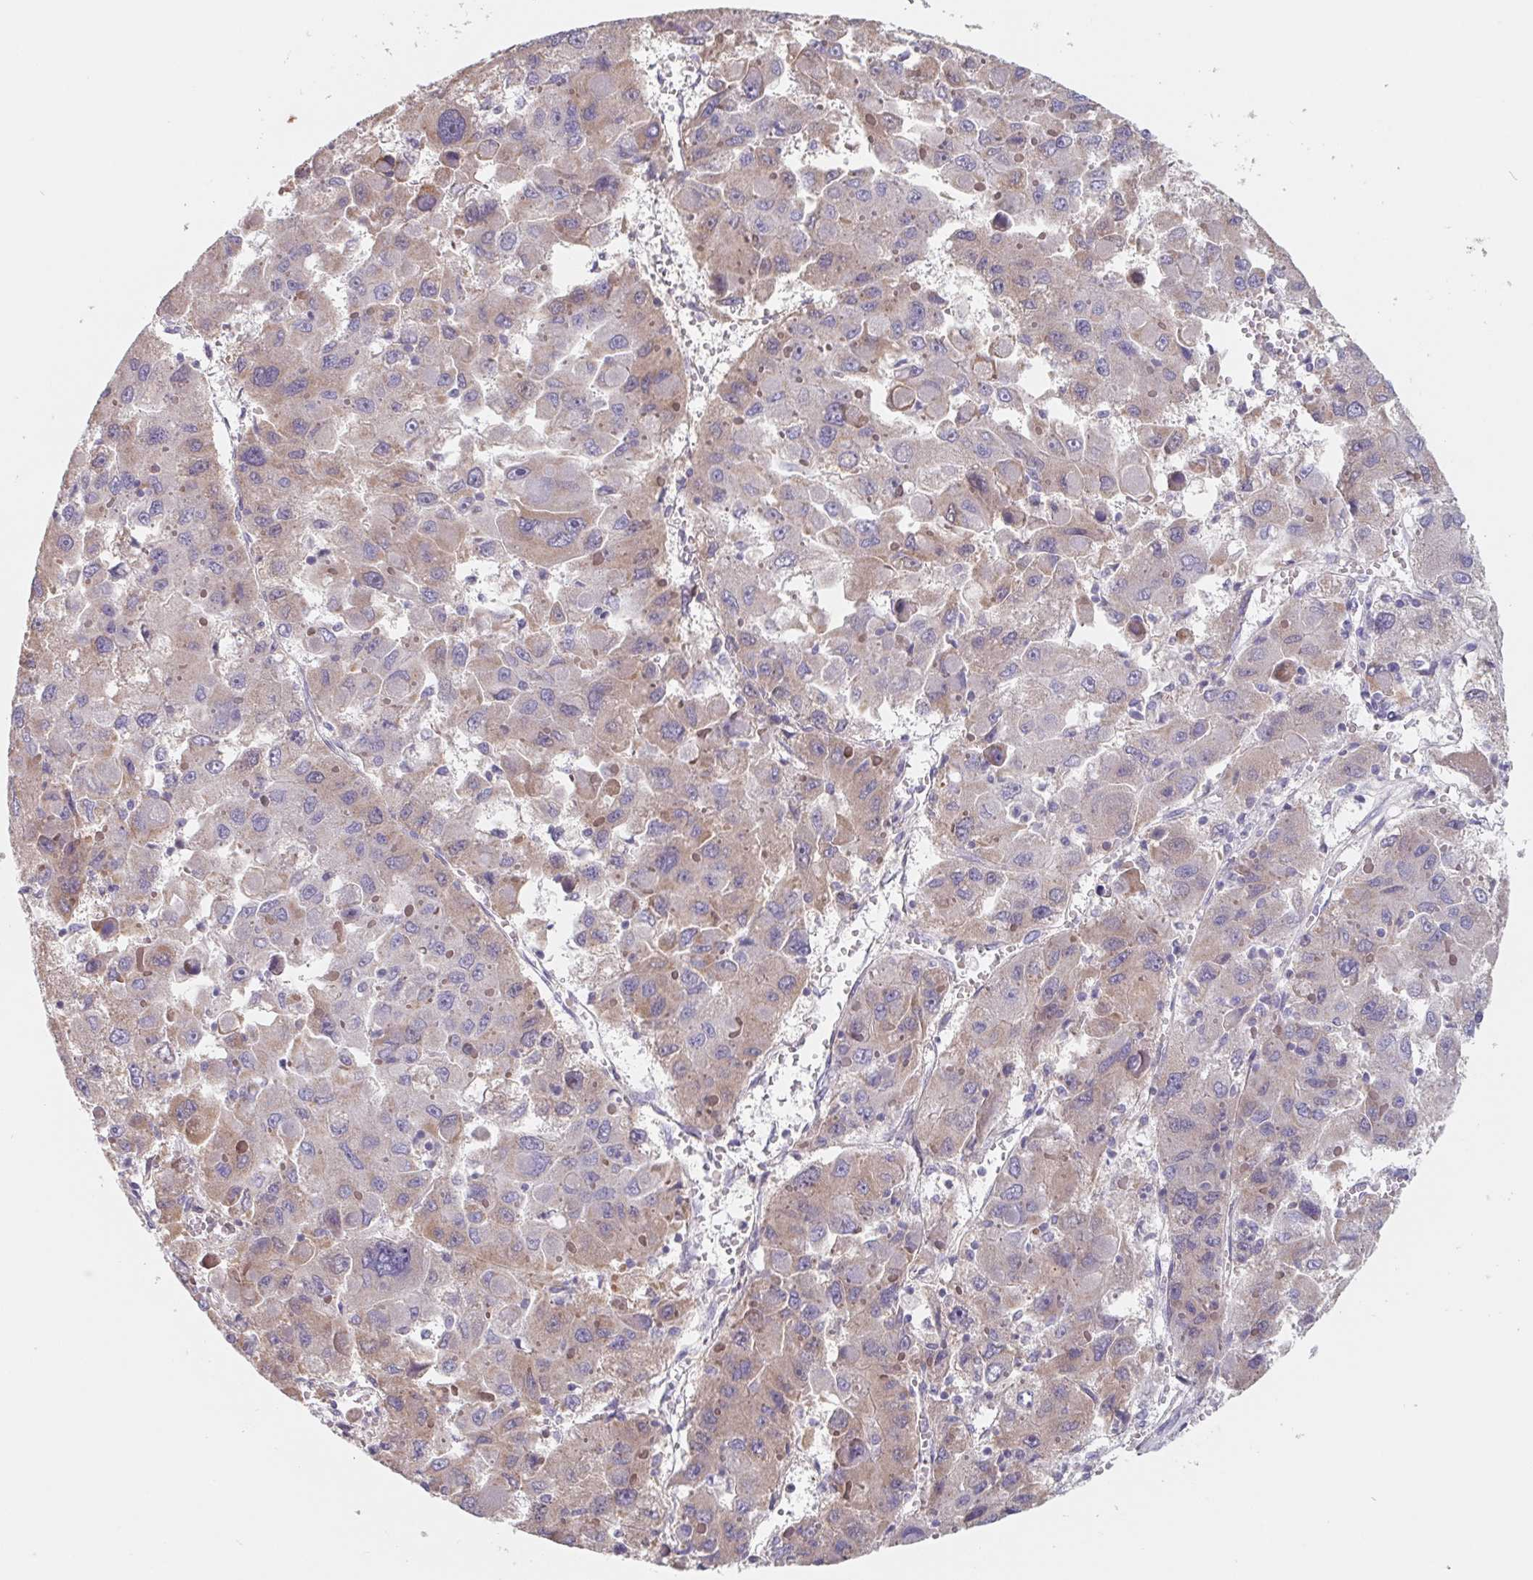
{"staining": {"intensity": "weak", "quantity": "<25%", "location": "cytoplasmic/membranous"}, "tissue": "liver cancer", "cell_type": "Tumor cells", "image_type": "cancer", "snomed": [{"axis": "morphology", "description": "Carcinoma, Hepatocellular, NOS"}, {"axis": "topography", "description": "Liver"}], "caption": "Liver cancer was stained to show a protein in brown. There is no significant staining in tumor cells.", "gene": "LPA", "patient": {"sex": "female", "age": 41}}